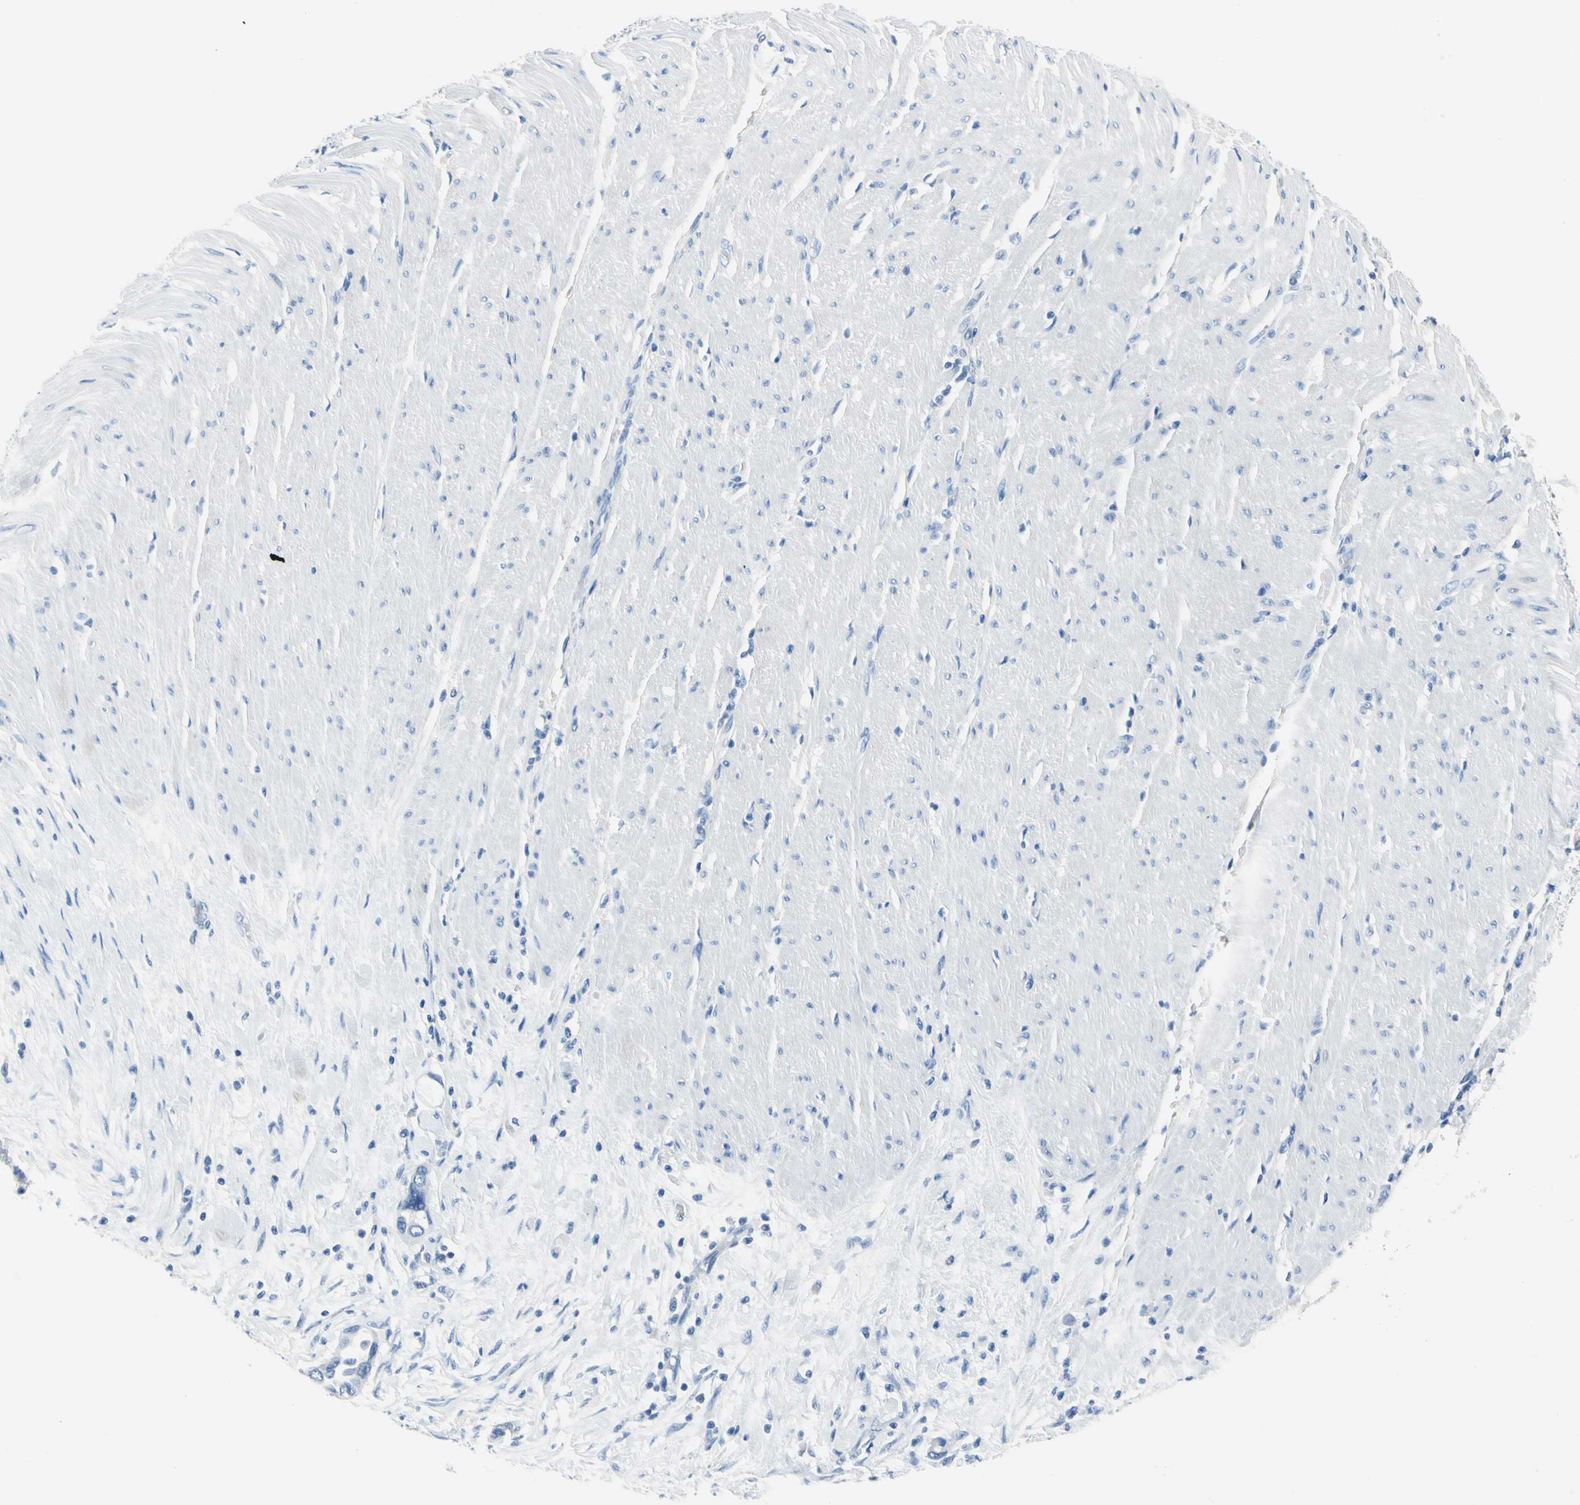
{"staining": {"intensity": "negative", "quantity": "none", "location": "none"}, "tissue": "pancreatic cancer", "cell_type": "Tumor cells", "image_type": "cancer", "snomed": [{"axis": "morphology", "description": "Adenocarcinoma, NOS"}, {"axis": "topography", "description": "Pancreas"}], "caption": "Protein analysis of adenocarcinoma (pancreatic) shows no significant positivity in tumor cells.", "gene": "TPO", "patient": {"sex": "female", "age": 57}}